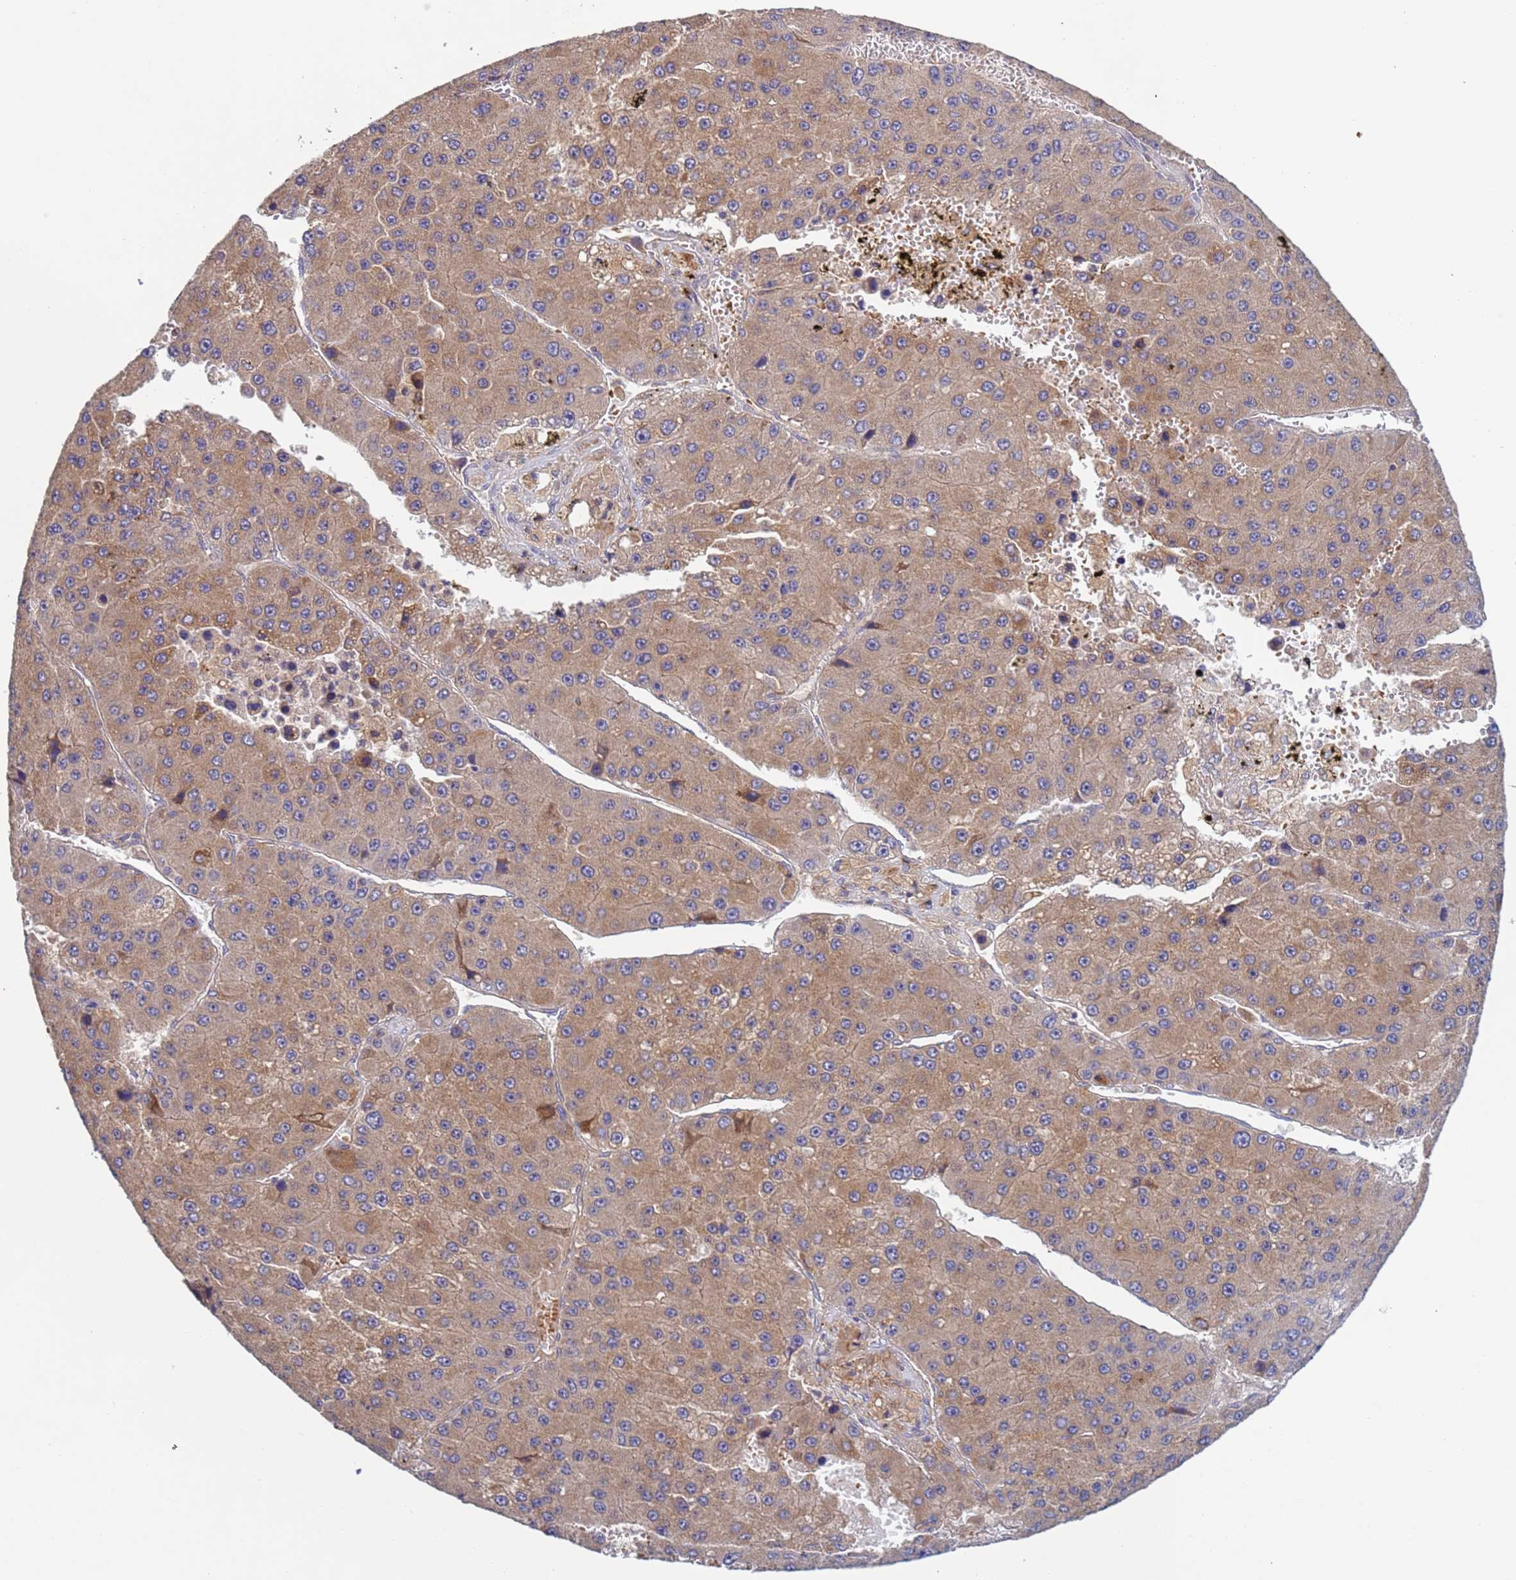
{"staining": {"intensity": "moderate", "quantity": ">75%", "location": "cytoplasmic/membranous"}, "tissue": "liver cancer", "cell_type": "Tumor cells", "image_type": "cancer", "snomed": [{"axis": "morphology", "description": "Carcinoma, Hepatocellular, NOS"}, {"axis": "topography", "description": "Liver"}], "caption": "Tumor cells display medium levels of moderate cytoplasmic/membranous positivity in approximately >75% of cells in human liver cancer (hepatocellular carcinoma).", "gene": "RAB10", "patient": {"sex": "female", "age": 73}}